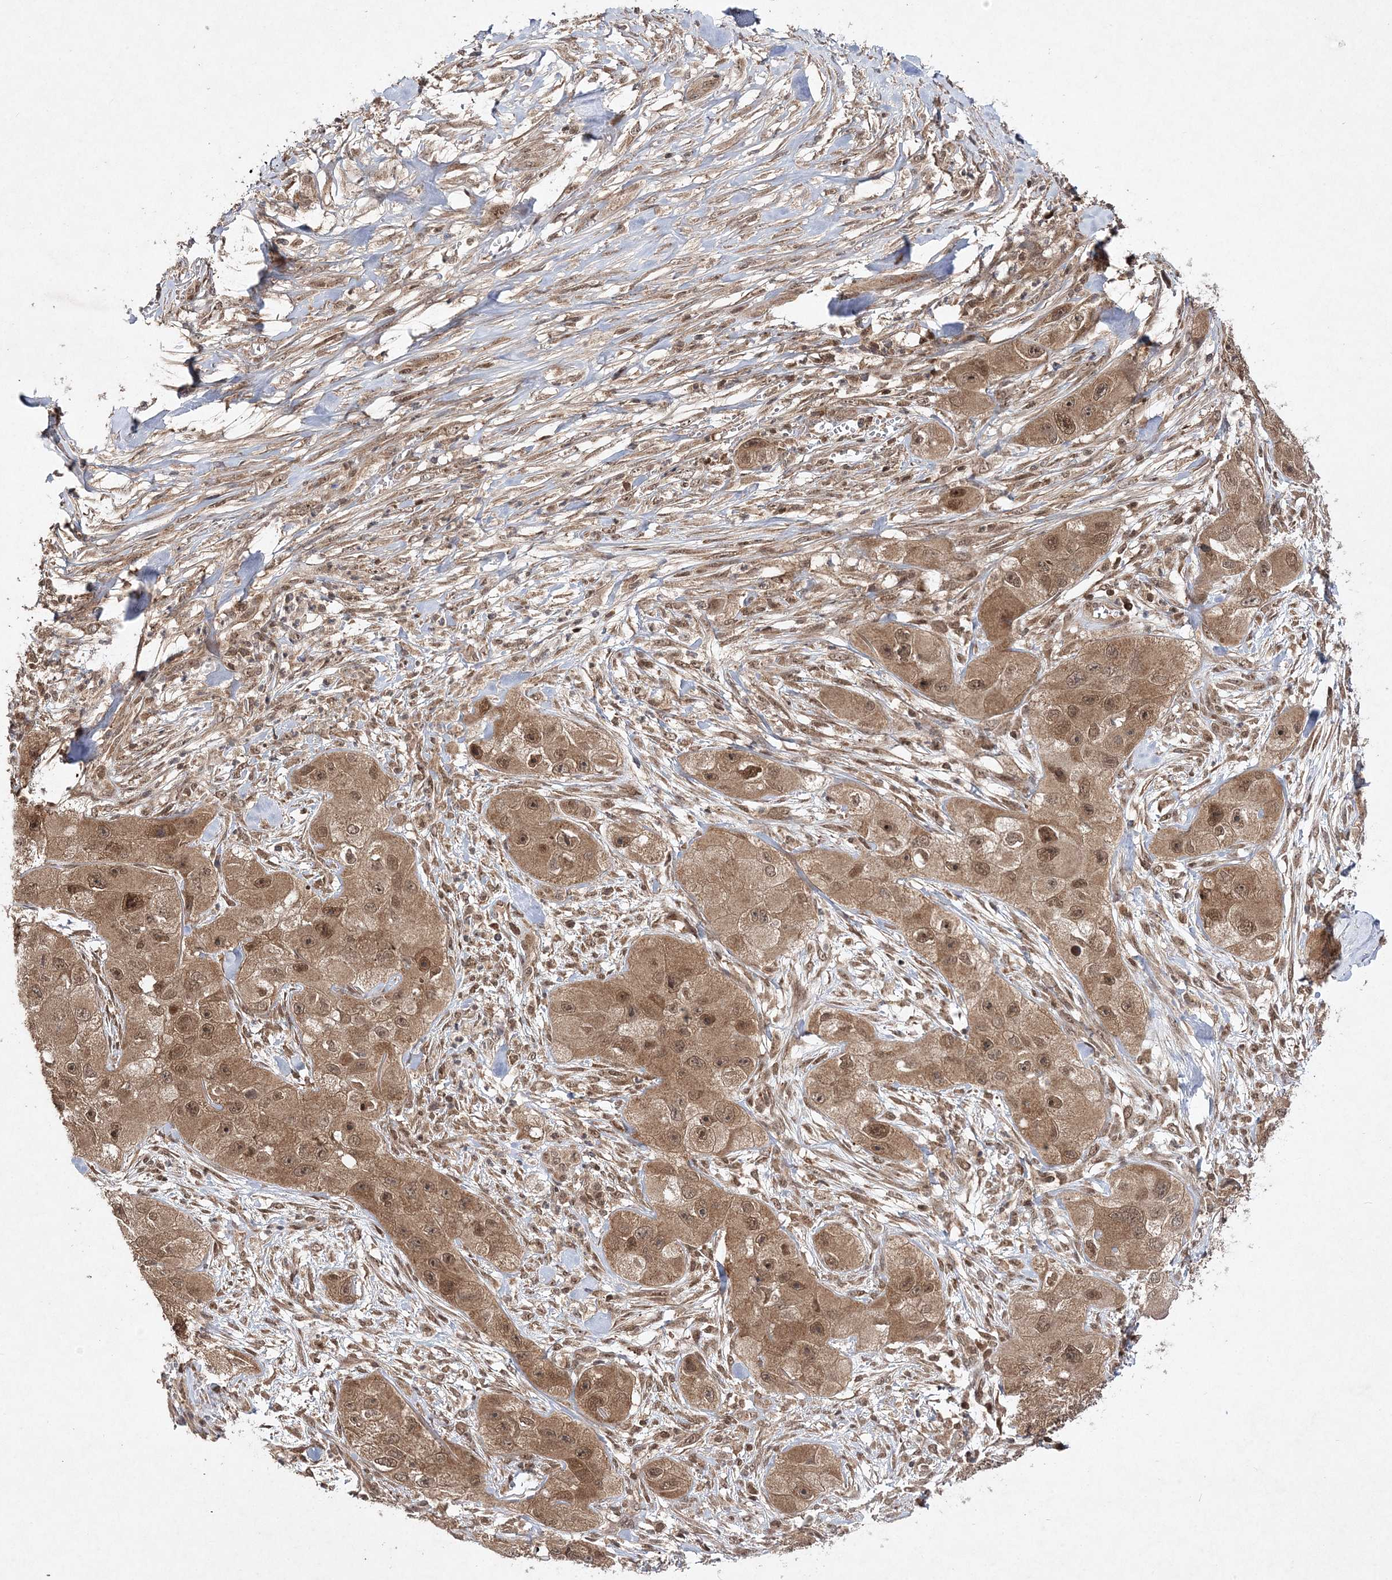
{"staining": {"intensity": "moderate", "quantity": ">75%", "location": "cytoplasmic/membranous,nuclear"}, "tissue": "skin cancer", "cell_type": "Tumor cells", "image_type": "cancer", "snomed": [{"axis": "morphology", "description": "Squamous cell carcinoma, NOS"}, {"axis": "topography", "description": "Skin"}, {"axis": "topography", "description": "Subcutis"}], "caption": "The histopathology image exhibits immunohistochemical staining of skin cancer. There is moderate cytoplasmic/membranous and nuclear expression is present in about >75% of tumor cells.", "gene": "NIF3L1", "patient": {"sex": "male", "age": 73}}